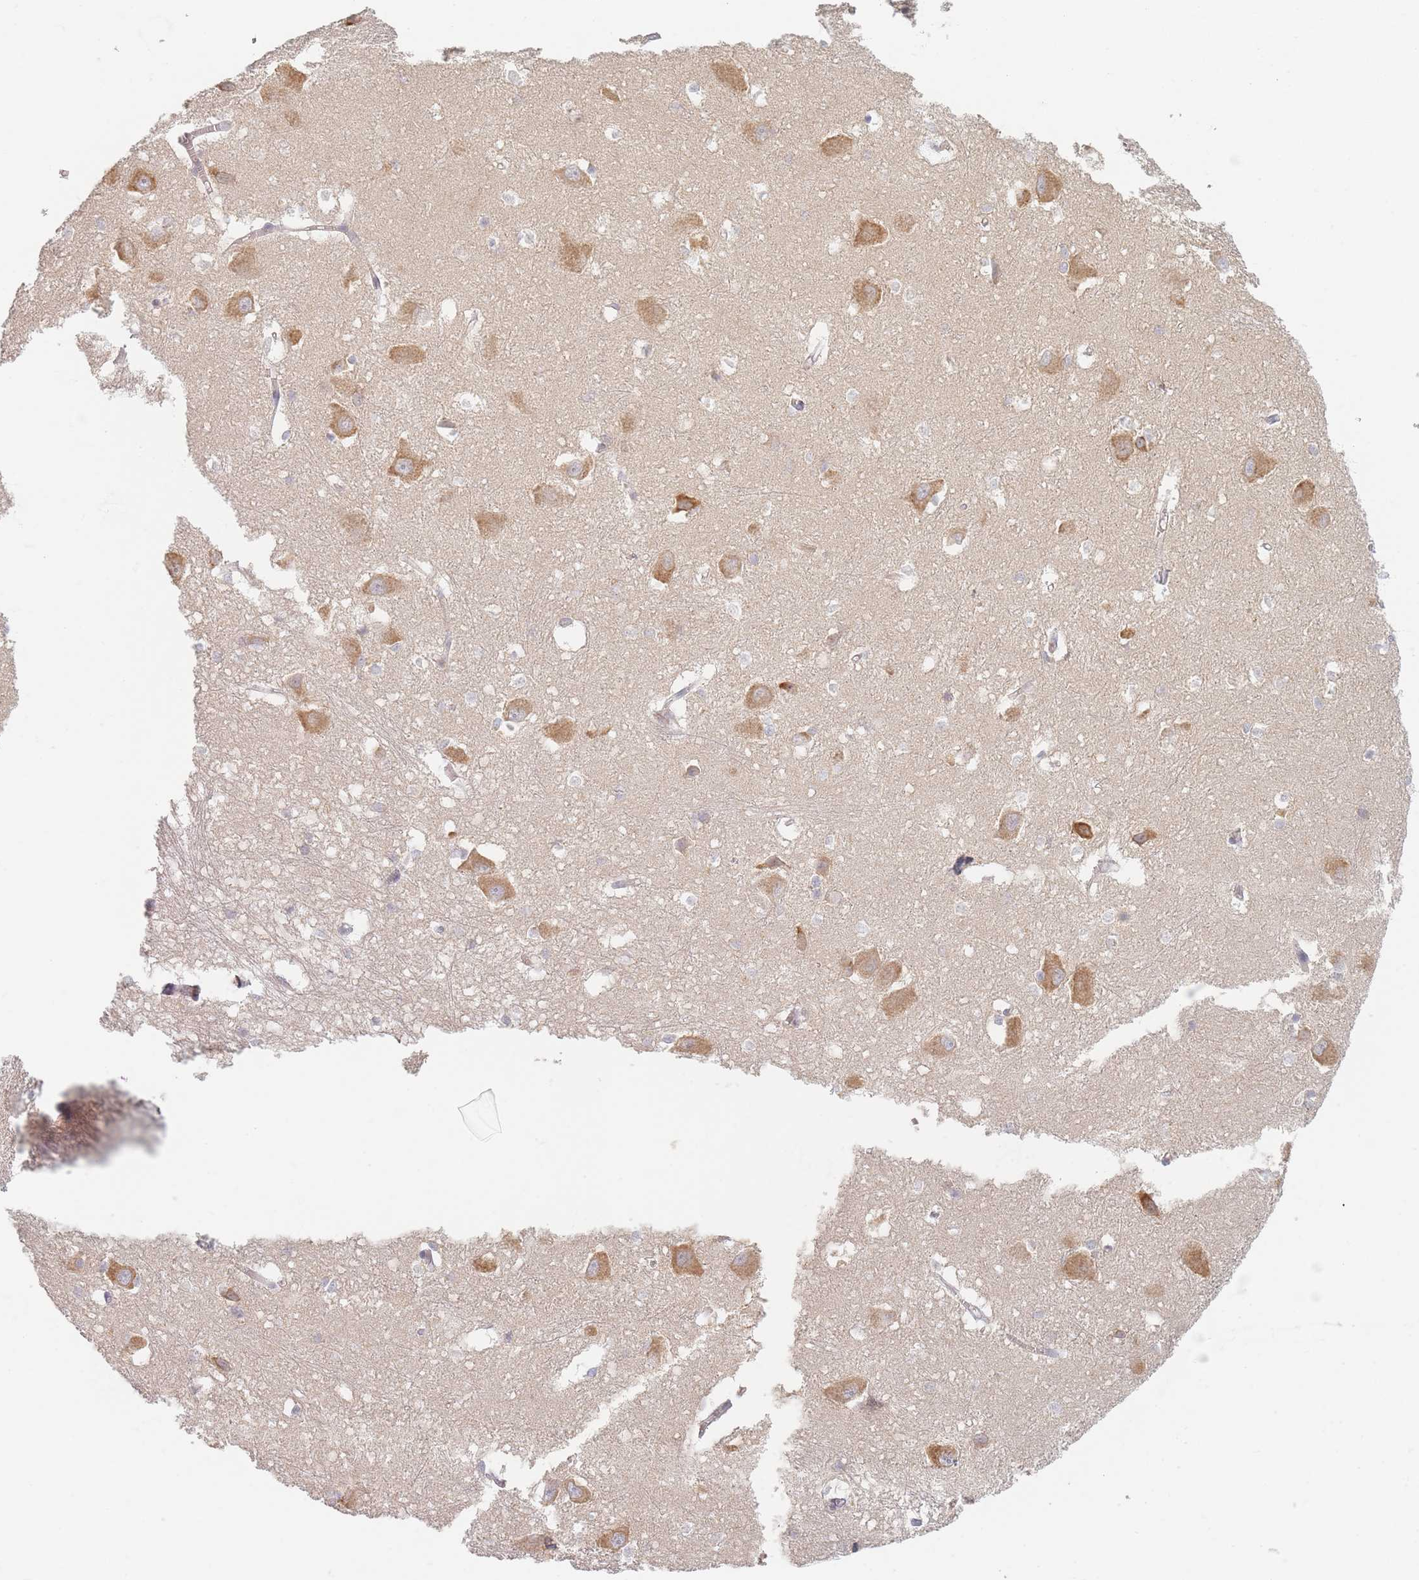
{"staining": {"intensity": "negative", "quantity": "none", "location": "none"}, "tissue": "caudate", "cell_type": "Glial cells", "image_type": "normal", "snomed": [{"axis": "morphology", "description": "Normal tissue, NOS"}, {"axis": "topography", "description": "Lateral ventricle wall"}], "caption": "Image shows no protein expression in glial cells of benign caudate.", "gene": "SLC35F3", "patient": {"sex": "male", "age": 37}}